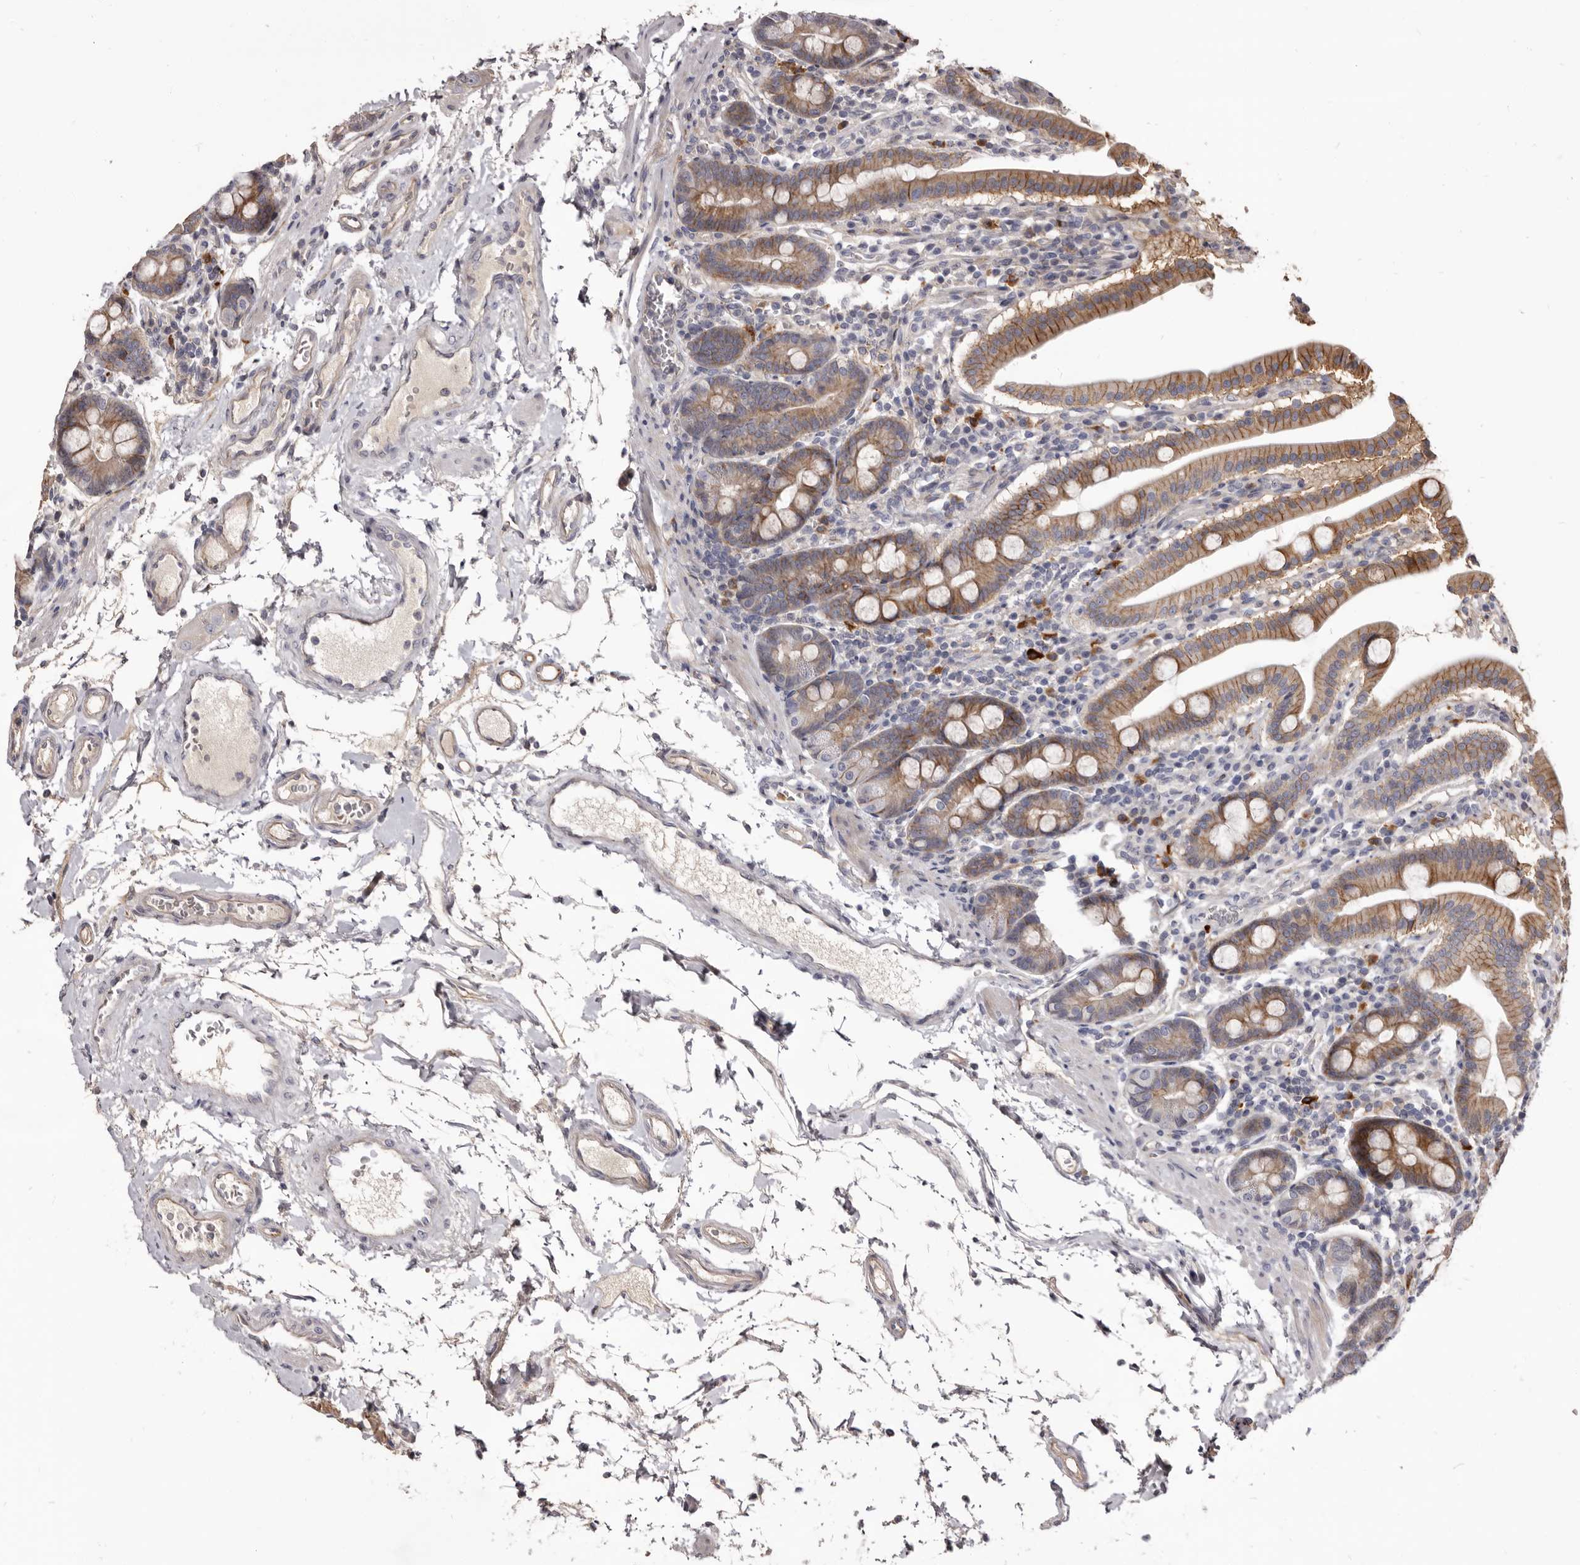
{"staining": {"intensity": "moderate", "quantity": ">75%", "location": "cytoplasmic/membranous"}, "tissue": "duodenum", "cell_type": "Glandular cells", "image_type": "normal", "snomed": [{"axis": "morphology", "description": "Normal tissue, NOS"}, {"axis": "morphology", "description": "Adenocarcinoma, NOS"}, {"axis": "topography", "description": "Pancreas"}, {"axis": "topography", "description": "Duodenum"}], "caption": "Normal duodenum reveals moderate cytoplasmic/membranous positivity in about >75% of glandular cells, visualized by immunohistochemistry. The staining is performed using DAB (3,3'-diaminobenzidine) brown chromogen to label protein expression. The nuclei are counter-stained blue using hematoxylin.", "gene": "FAS", "patient": {"sex": "male", "age": 50}}